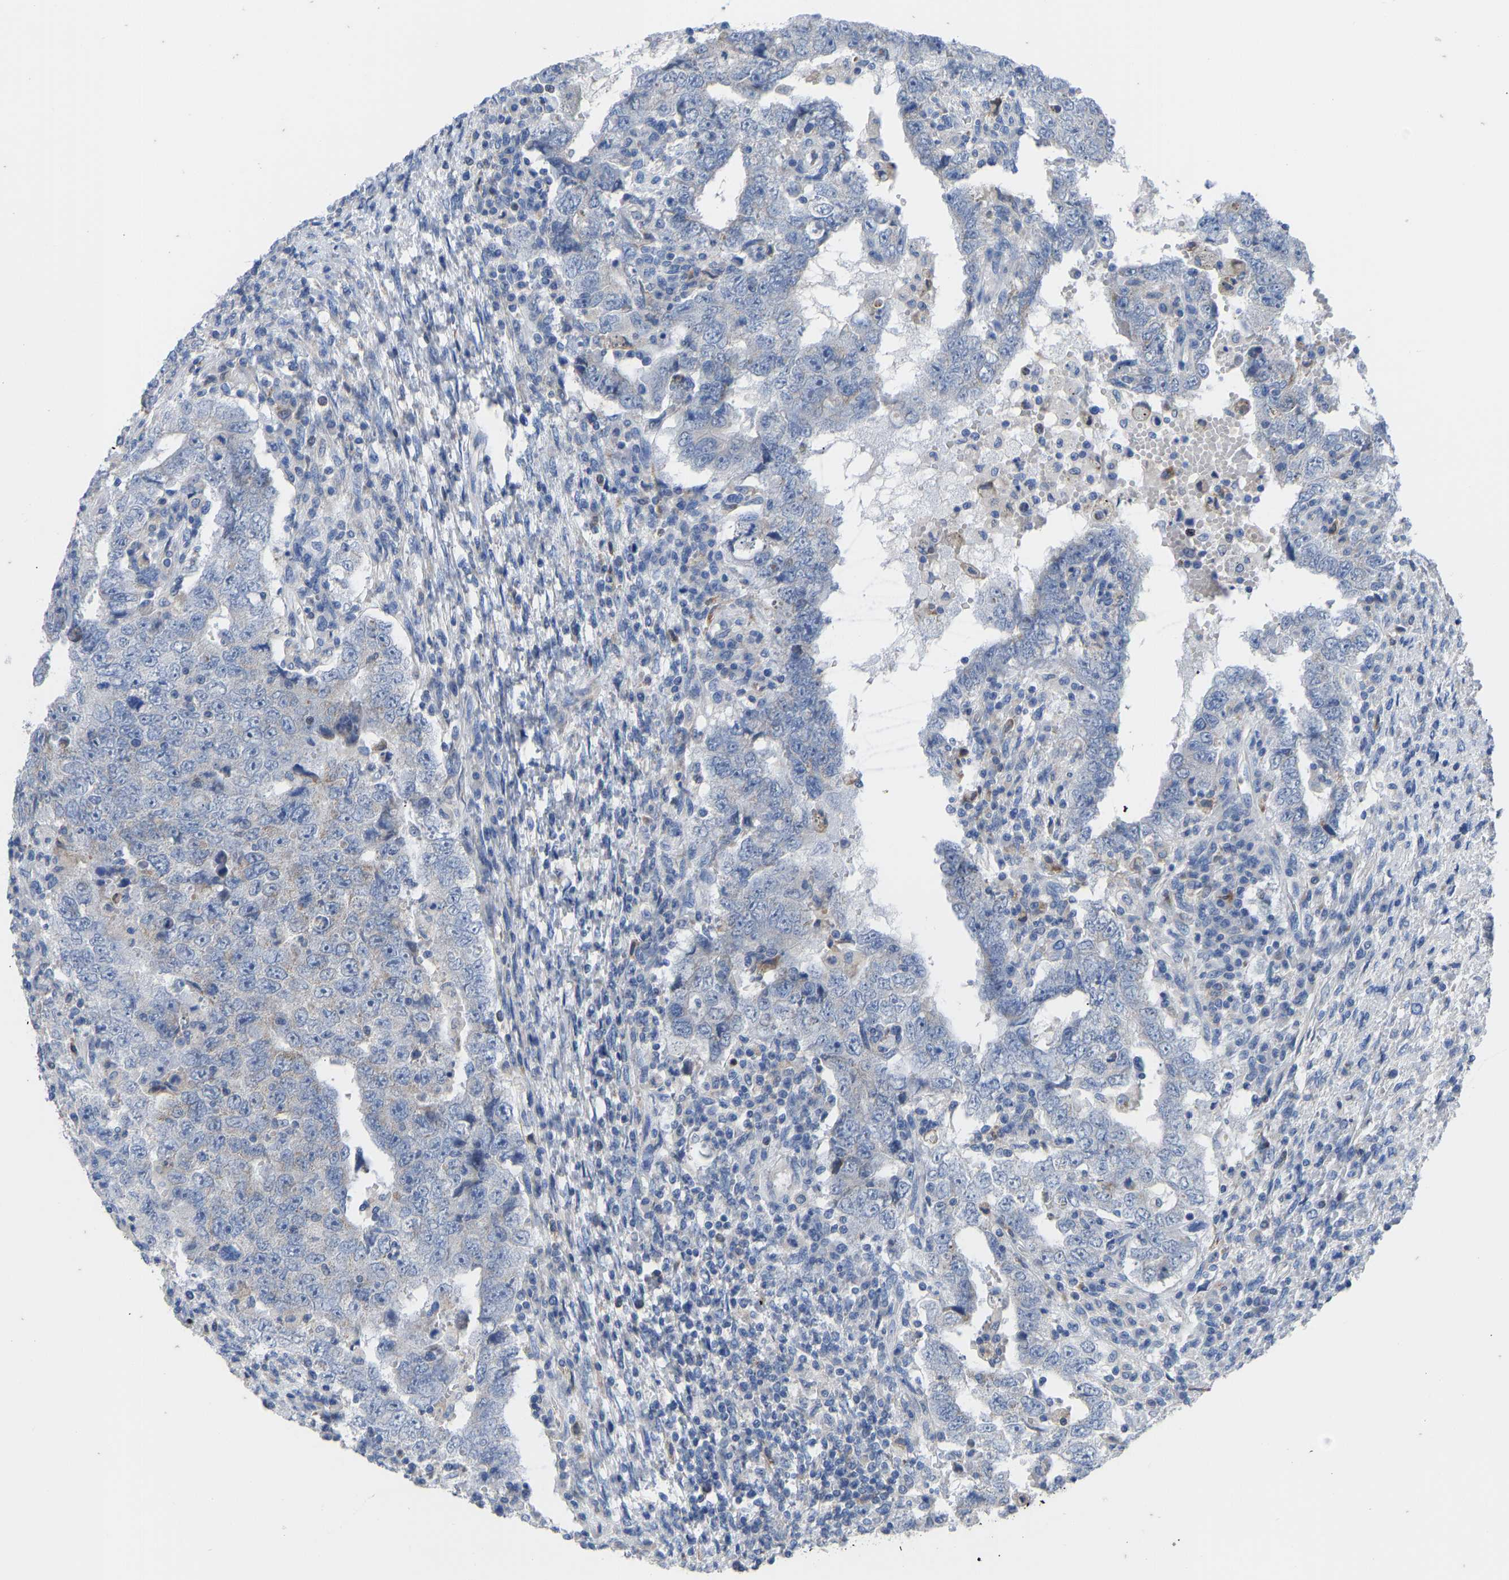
{"staining": {"intensity": "negative", "quantity": "none", "location": "none"}, "tissue": "testis cancer", "cell_type": "Tumor cells", "image_type": "cancer", "snomed": [{"axis": "morphology", "description": "Carcinoma, Embryonal, NOS"}, {"axis": "topography", "description": "Testis"}], "caption": "IHC micrograph of human embryonal carcinoma (testis) stained for a protein (brown), which reveals no staining in tumor cells.", "gene": "OLIG2", "patient": {"sex": "male", "age": 26}}